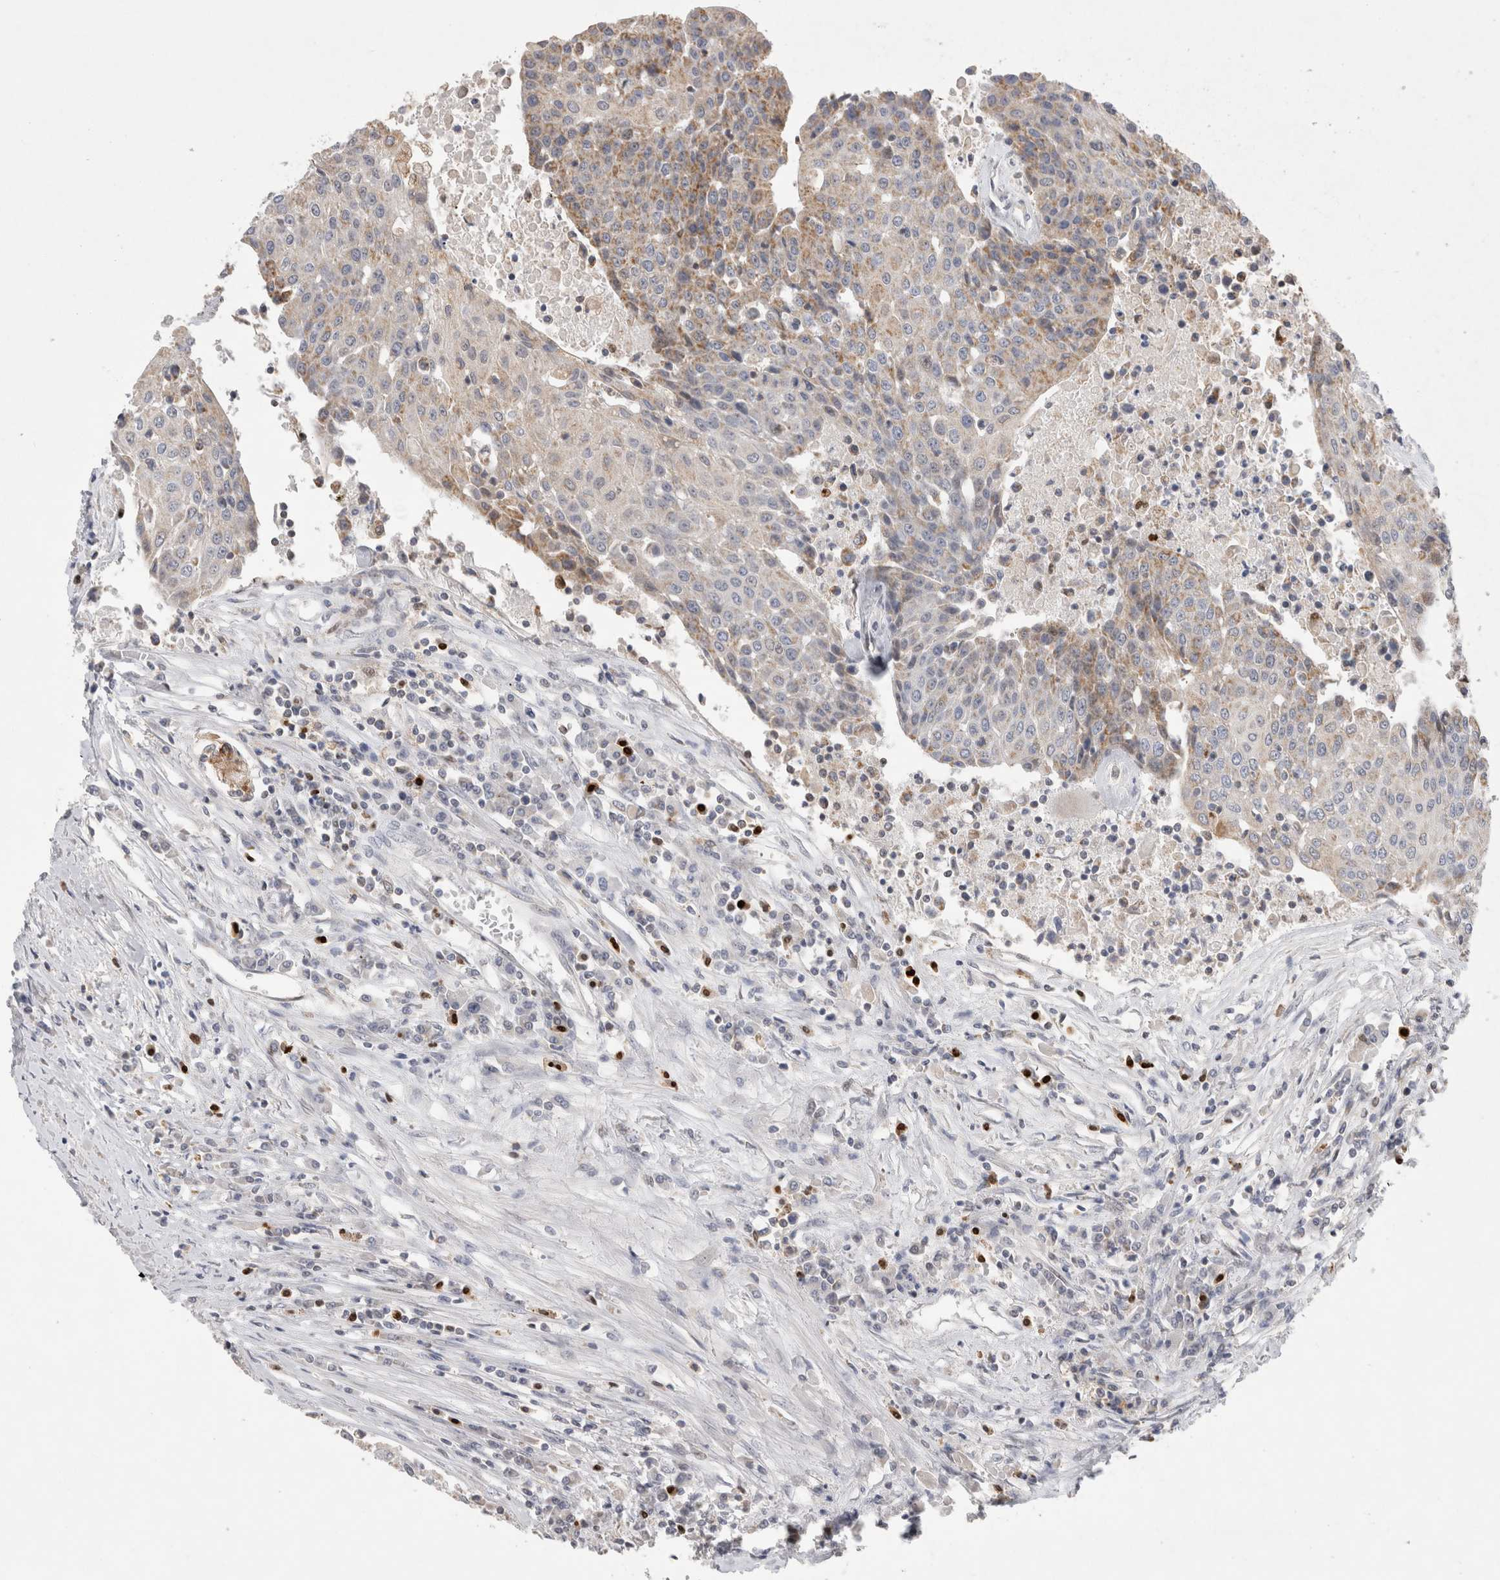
{"staining": {"intensity": "moderate", "quantity": "<25%", "location": "cytoplasmic/membranous"}, "tissue": "urothelial cancer", "cell_type": "Tumor cells", "image_type": "cancer", "snomed": [{"axis": "morphology", "description": "Urothelial carcinoma, High grade"}, {"axis": "topography", "description": "Urinary bladder"}], "caption": "Immunohistochemical staining of urothelial cancer reveals low levels of moderate cytoplasmic/membranous protein positivity in approximately <25% of tumor cells.", "gene": "AGMAT", "patient": {"sex": "female", "age": 85}}